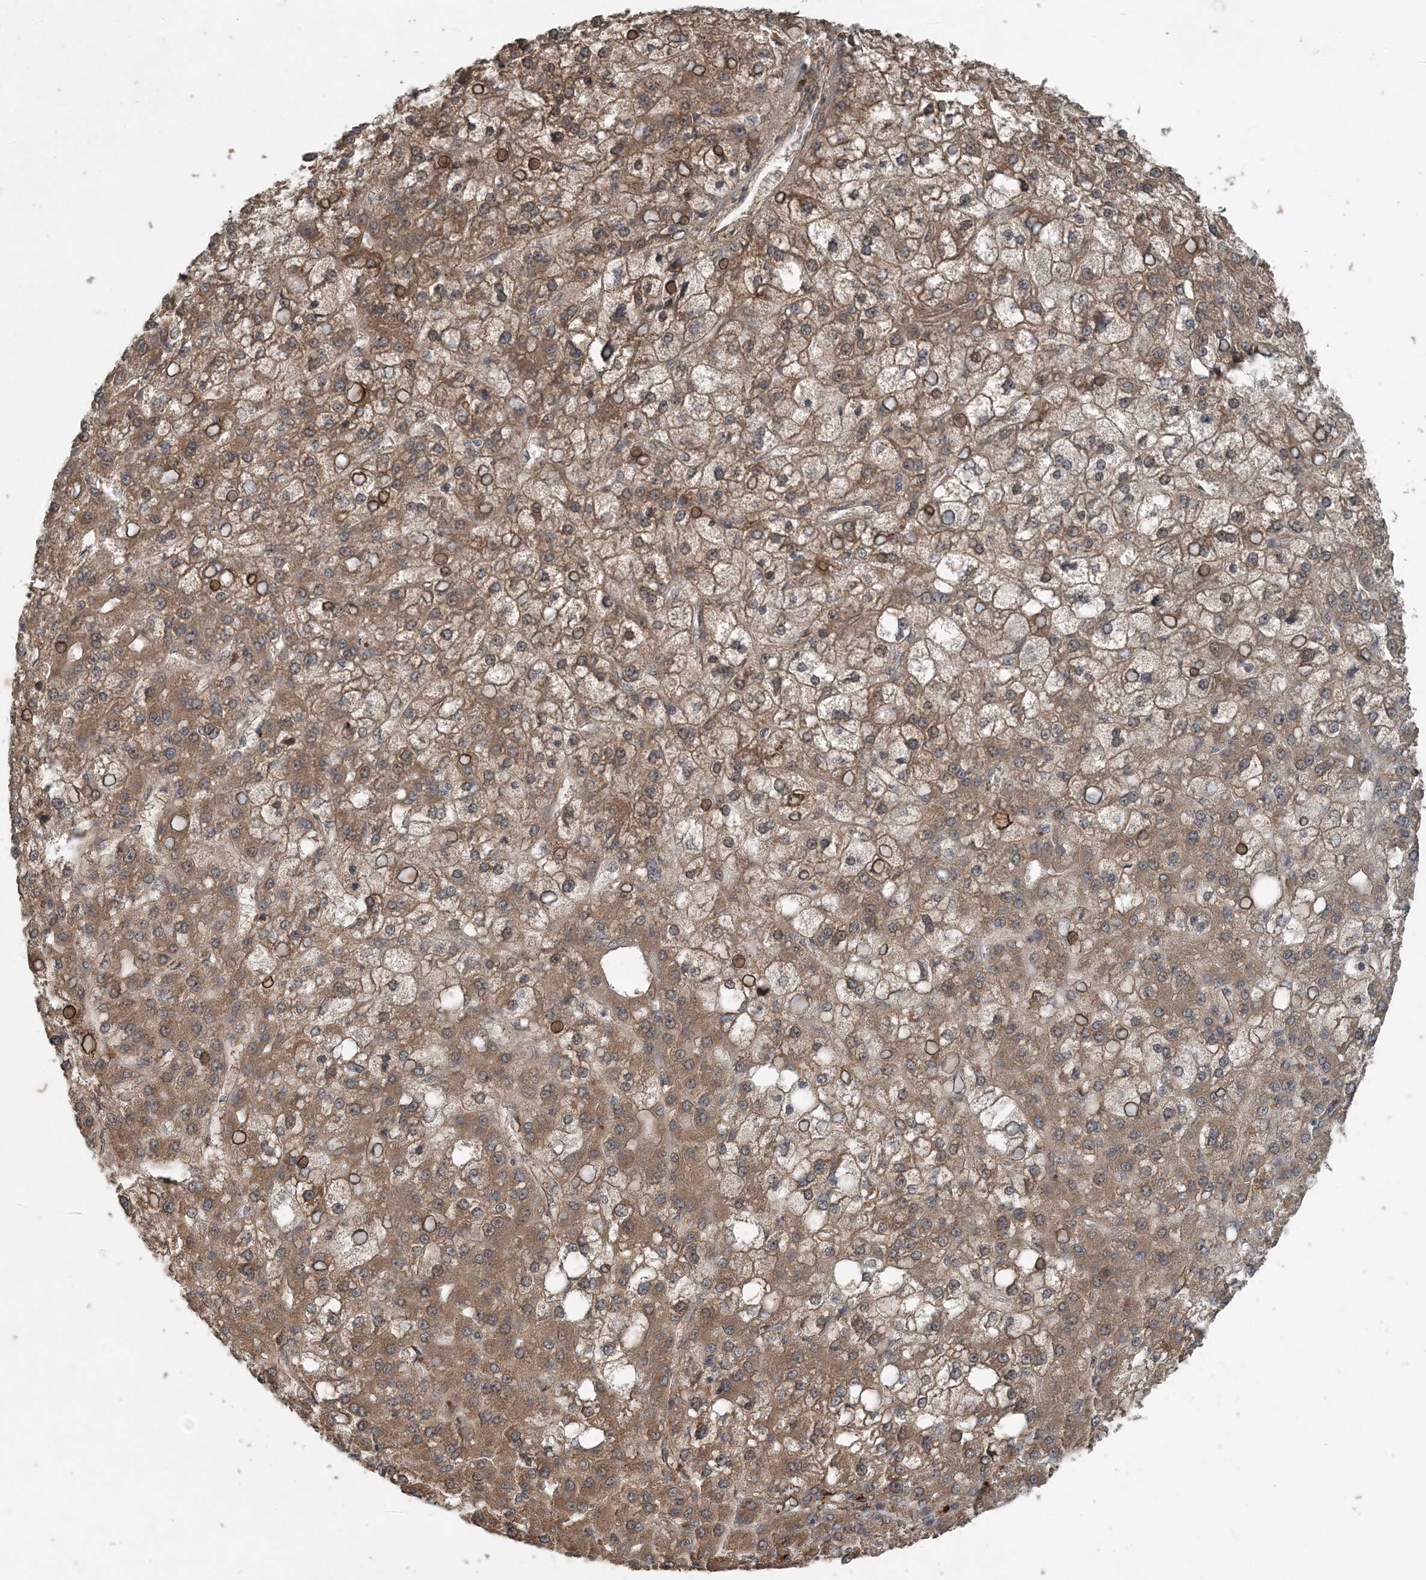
{"staining": {"intensity": "moderate", "quantity": ">75%", "location": "cytoplasmic/membranous"}, "tissue": "liver cancer", "cell_type": "Tumor cells", "image_type": "cancer", "snomed": [{"axis": "morphology", "description": "Carcinoma, Hepatocellular, NOS"}, {"axis": "topography", "description": "Liver"}], "caption": "IHC of human liver cancer demonstrates medium levels of moderate cytoplasmic/membranous positivity in approximately >75% of tumor cells. (brown staining indicates protein expression, while blue staining denotes nuclei).", "gene": "MYO9B", "patient": {"sex": "male", "age": 67}}